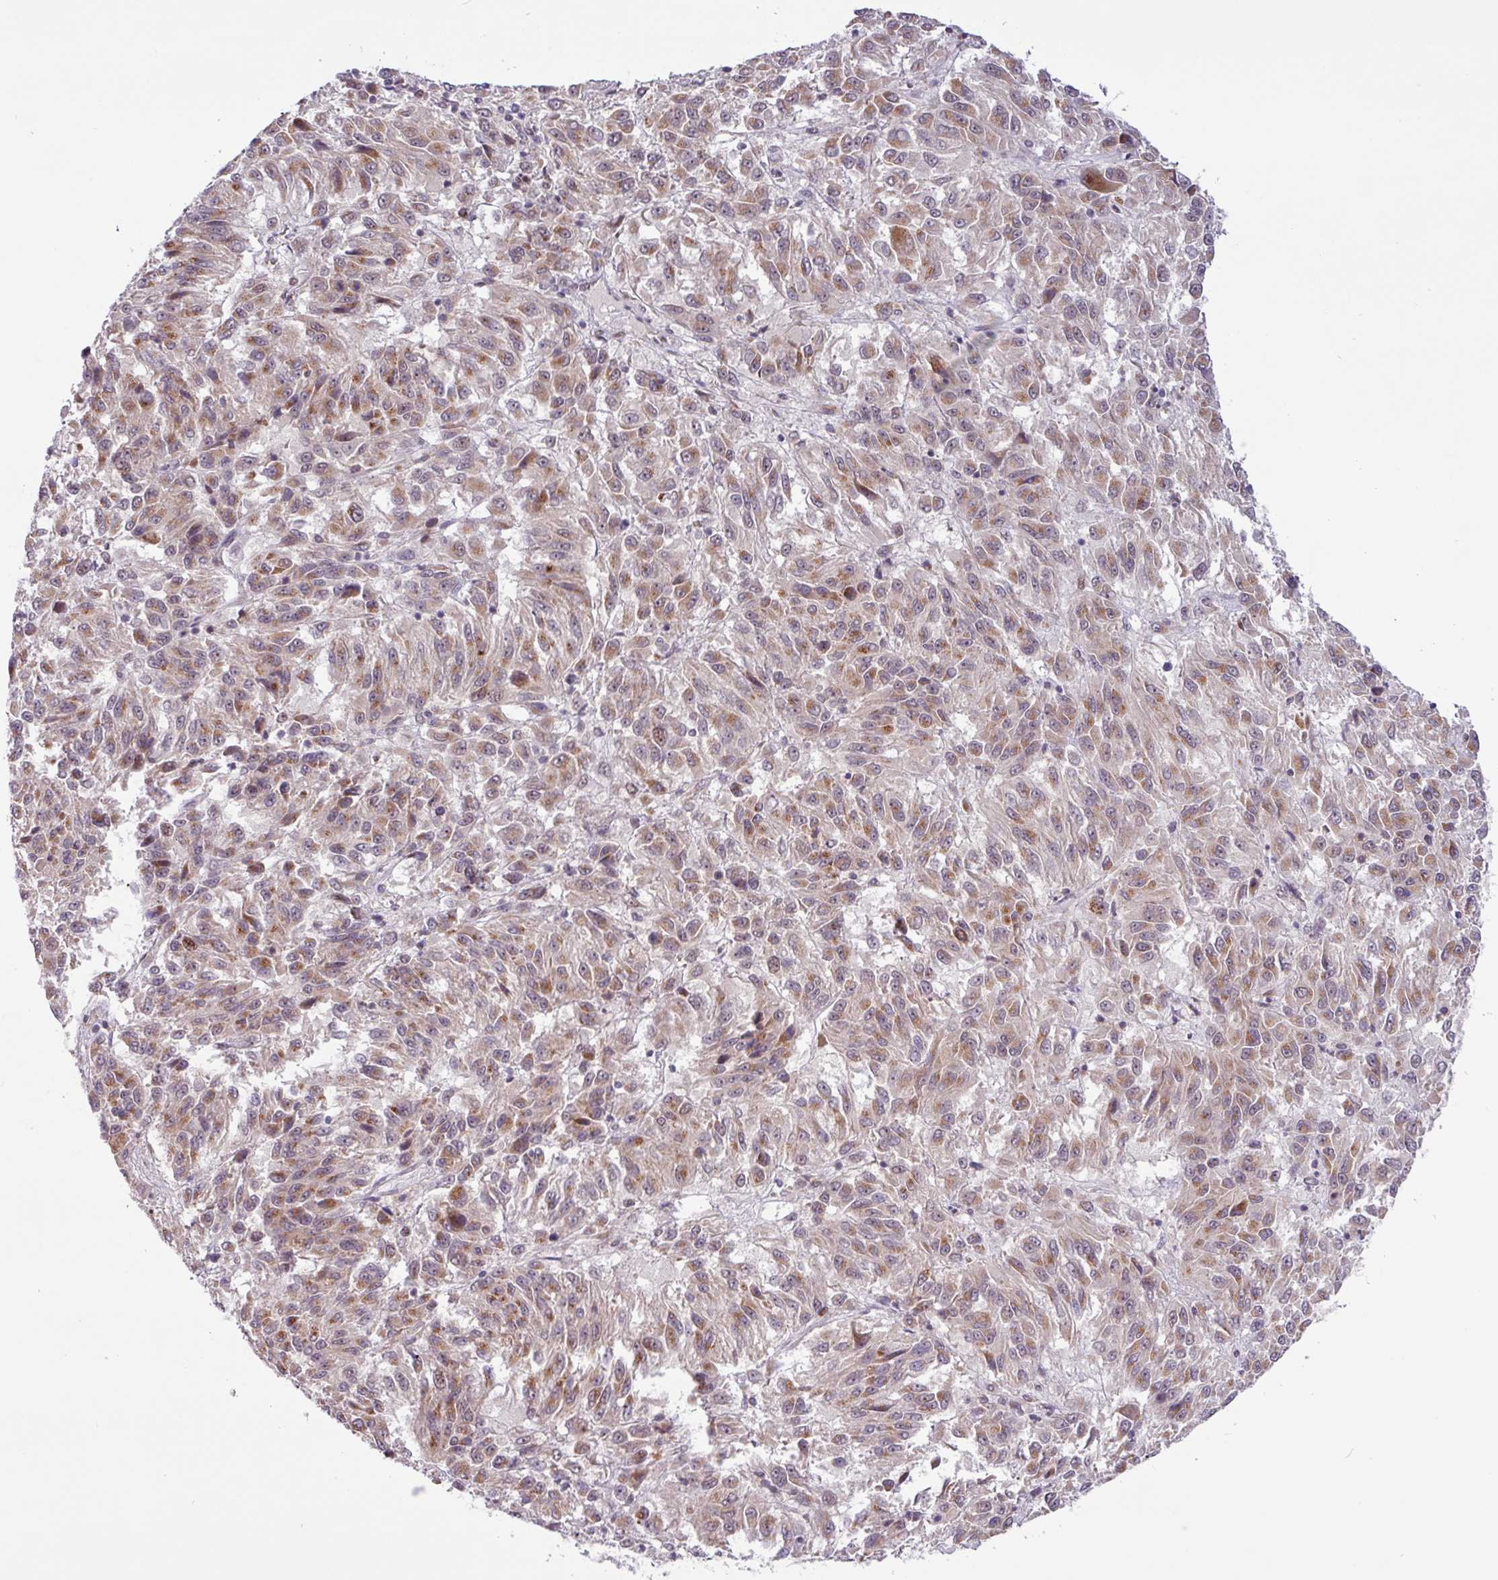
{"staining": {"intensity": "moderate", "quantity": ">75%", "location": "cytoplasmic/membranous"}, "tissue": "melanoma", "cell_type": "Tumor cells", "image_type": "cancer", "snomed": [{"axis": "morphology", "description": "Malignant melanoma, Metastatic site"}, {"axis": "topography", "description": "Lung"}], "caption": "Immunohistochemistry histopathology image of human malignant melanoma (metastatic site) stained for a protein (brown), which exhibits medium levels of moderate cytoplasmic/membranous staining in approximately >75% of tumor cells.", "gene": "BRD3", "patient": {"sex": "male", "age": 64}}